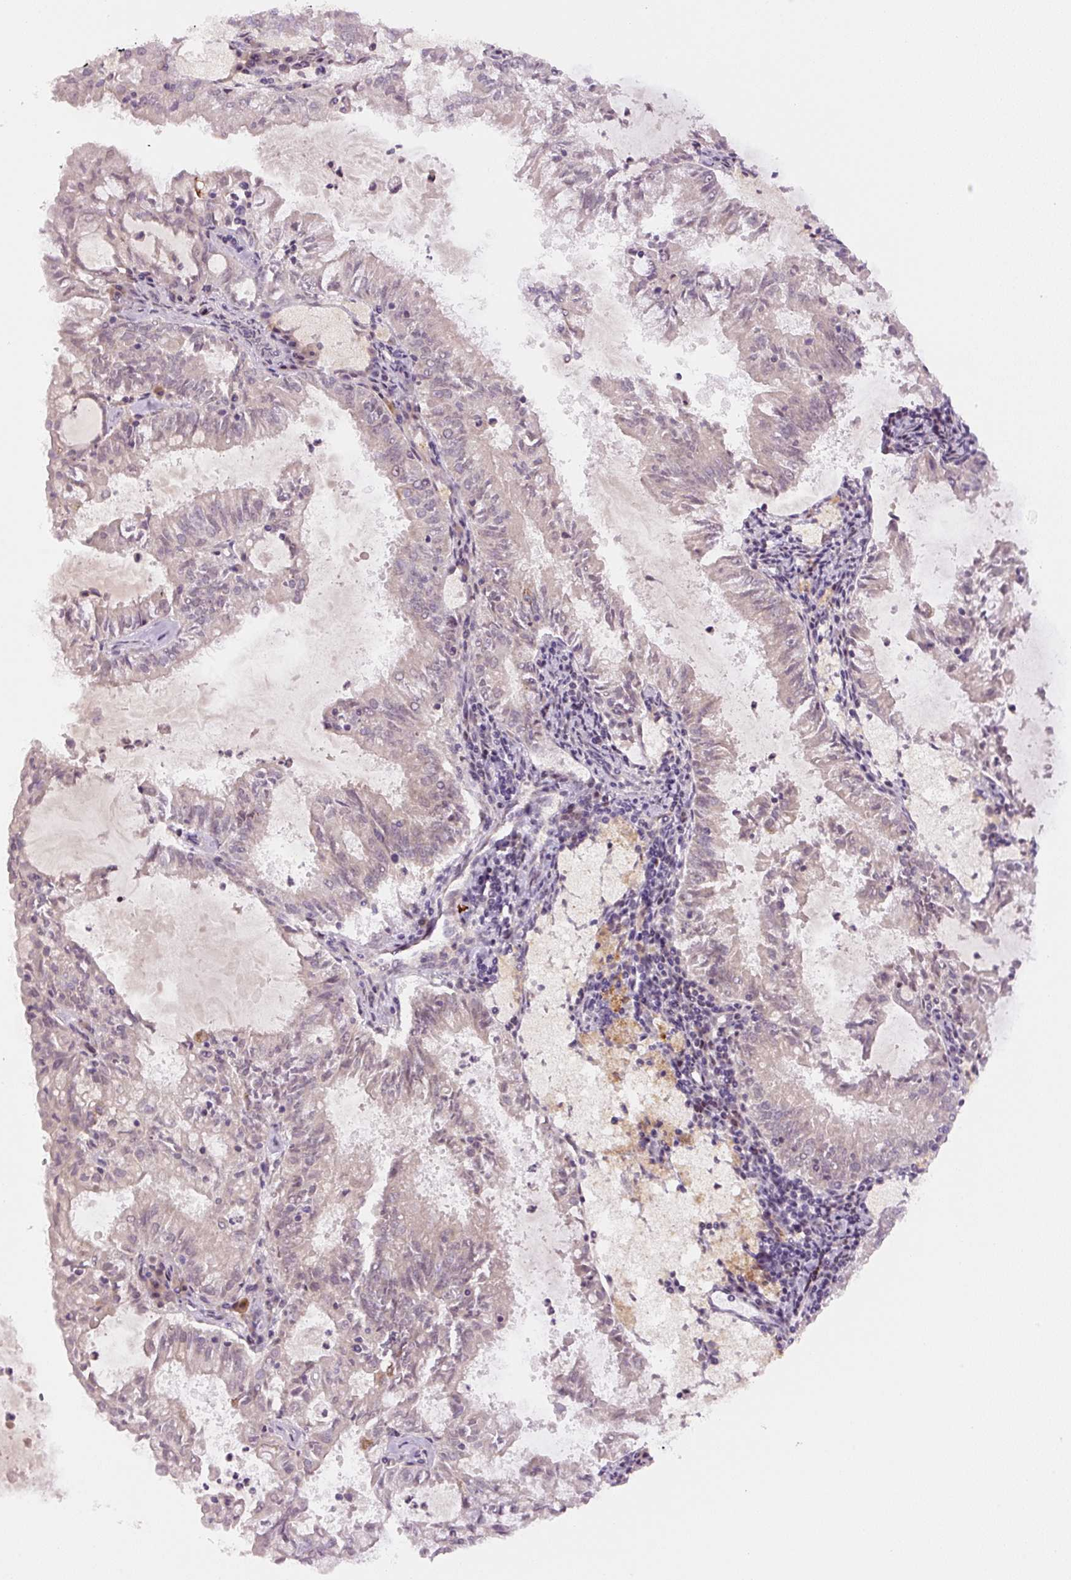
{"staining": {"intensity": "negative", "quantity": "none", "location": "none"}, "tissue": "endometrial cancer", "cell_type": "Tumor cells", "image_type": "cancer", "snomed": [{"axis": "morphology", "description": "Adenocarcinoma, NOS"}, {"axis": "topography", "description": "Endometrium"}], "caption": "A histopathology image of human endometrial cancer is negative for staining in tumor cells.", "gene": "YIF1B", "patient": {"sex": "female", "age": 57}}